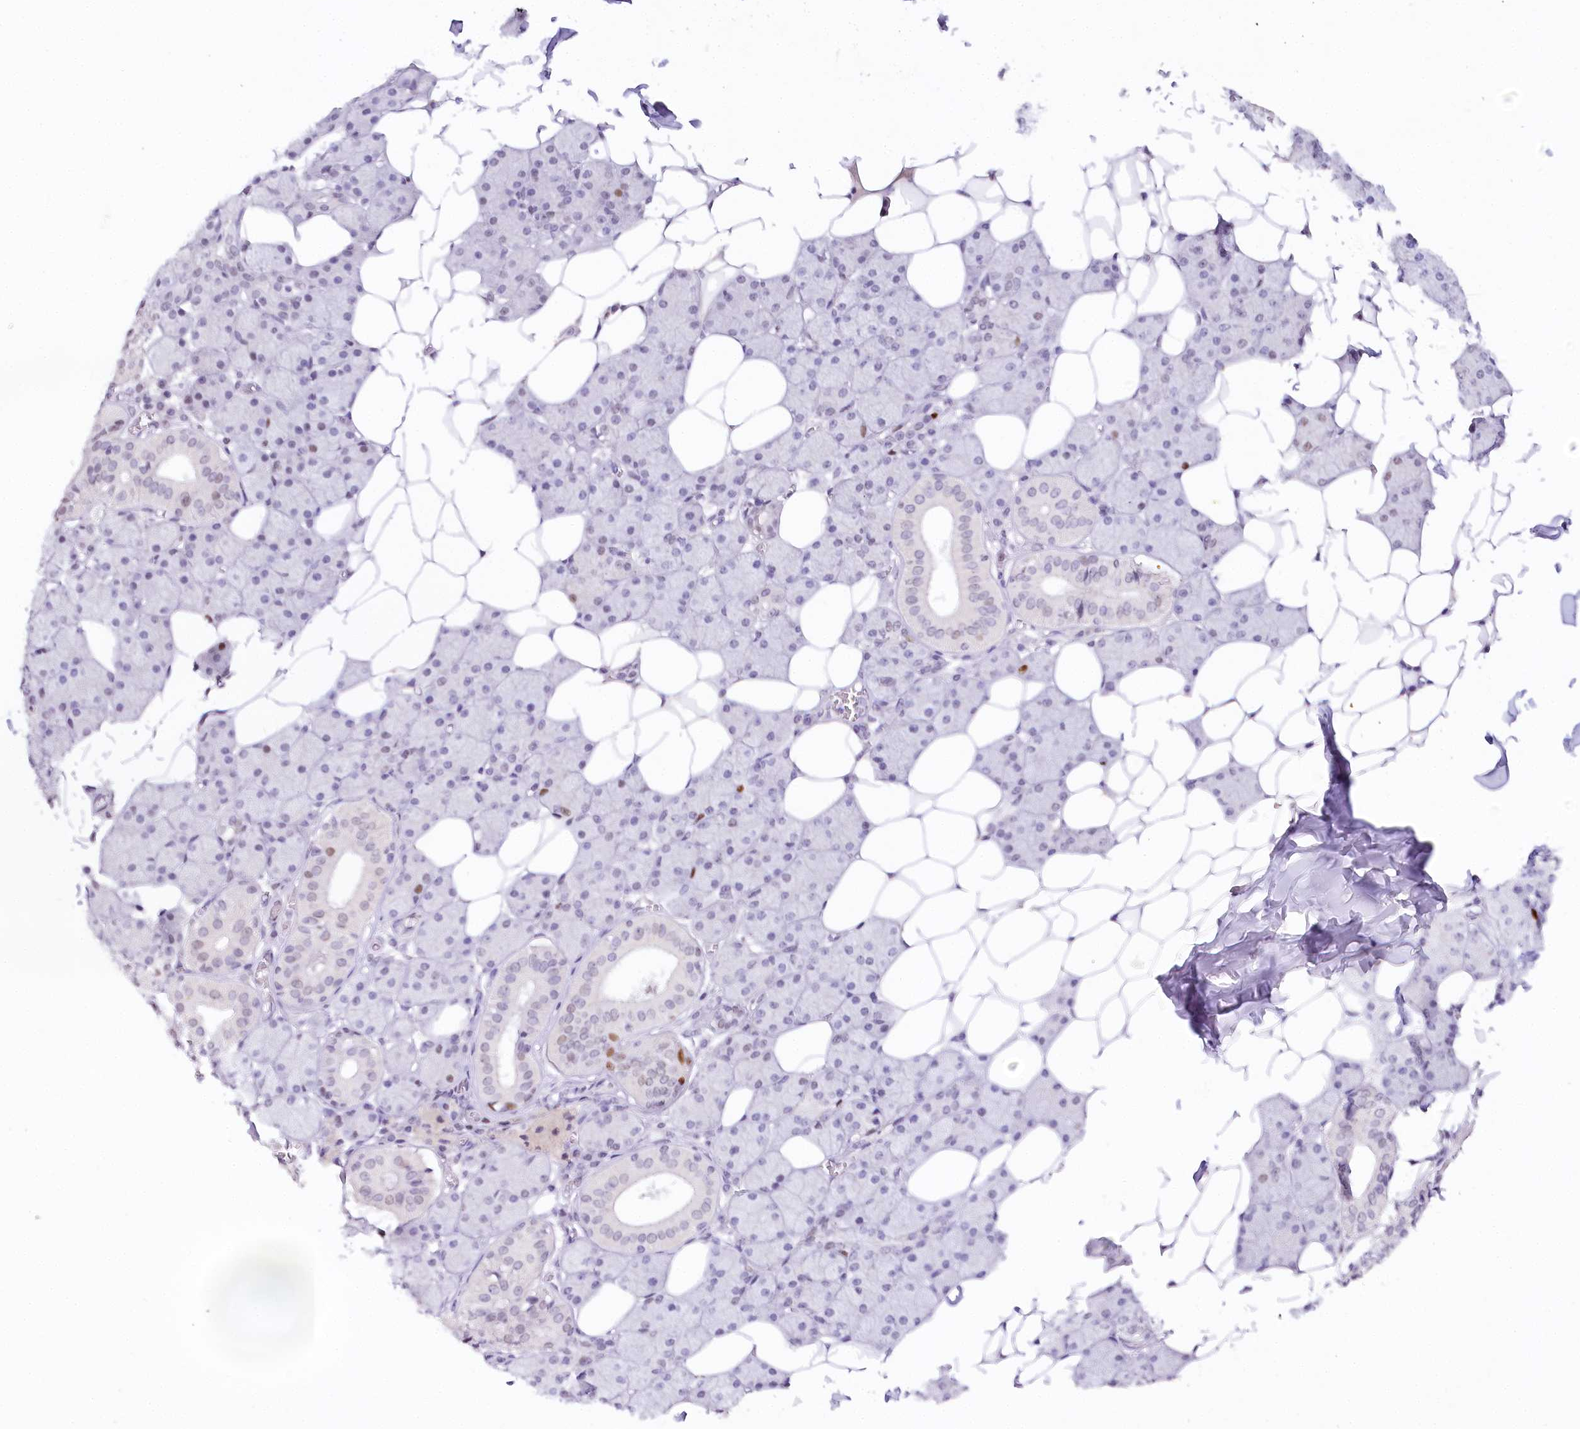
{"staining": {"intensity": "moderate", "quantity": "<25%", "location": "nuclear"}, "tissue": "salivary gland", "cell_type": "Glandular cells", "image_type": "normal", "snomed": [{"axis": "morphology", "description": "Normal tissue, NOS"}, {"axis": "topography", "description": "Salivary gland"}], "caption": "A high-resolution histopathology image shows IHC staining of benign salivary gland, which reveals moderate nuclear staining in about <25% of glandular cells.", "gene": "TP53", "patient": {"sex": "female", "age": 33}}